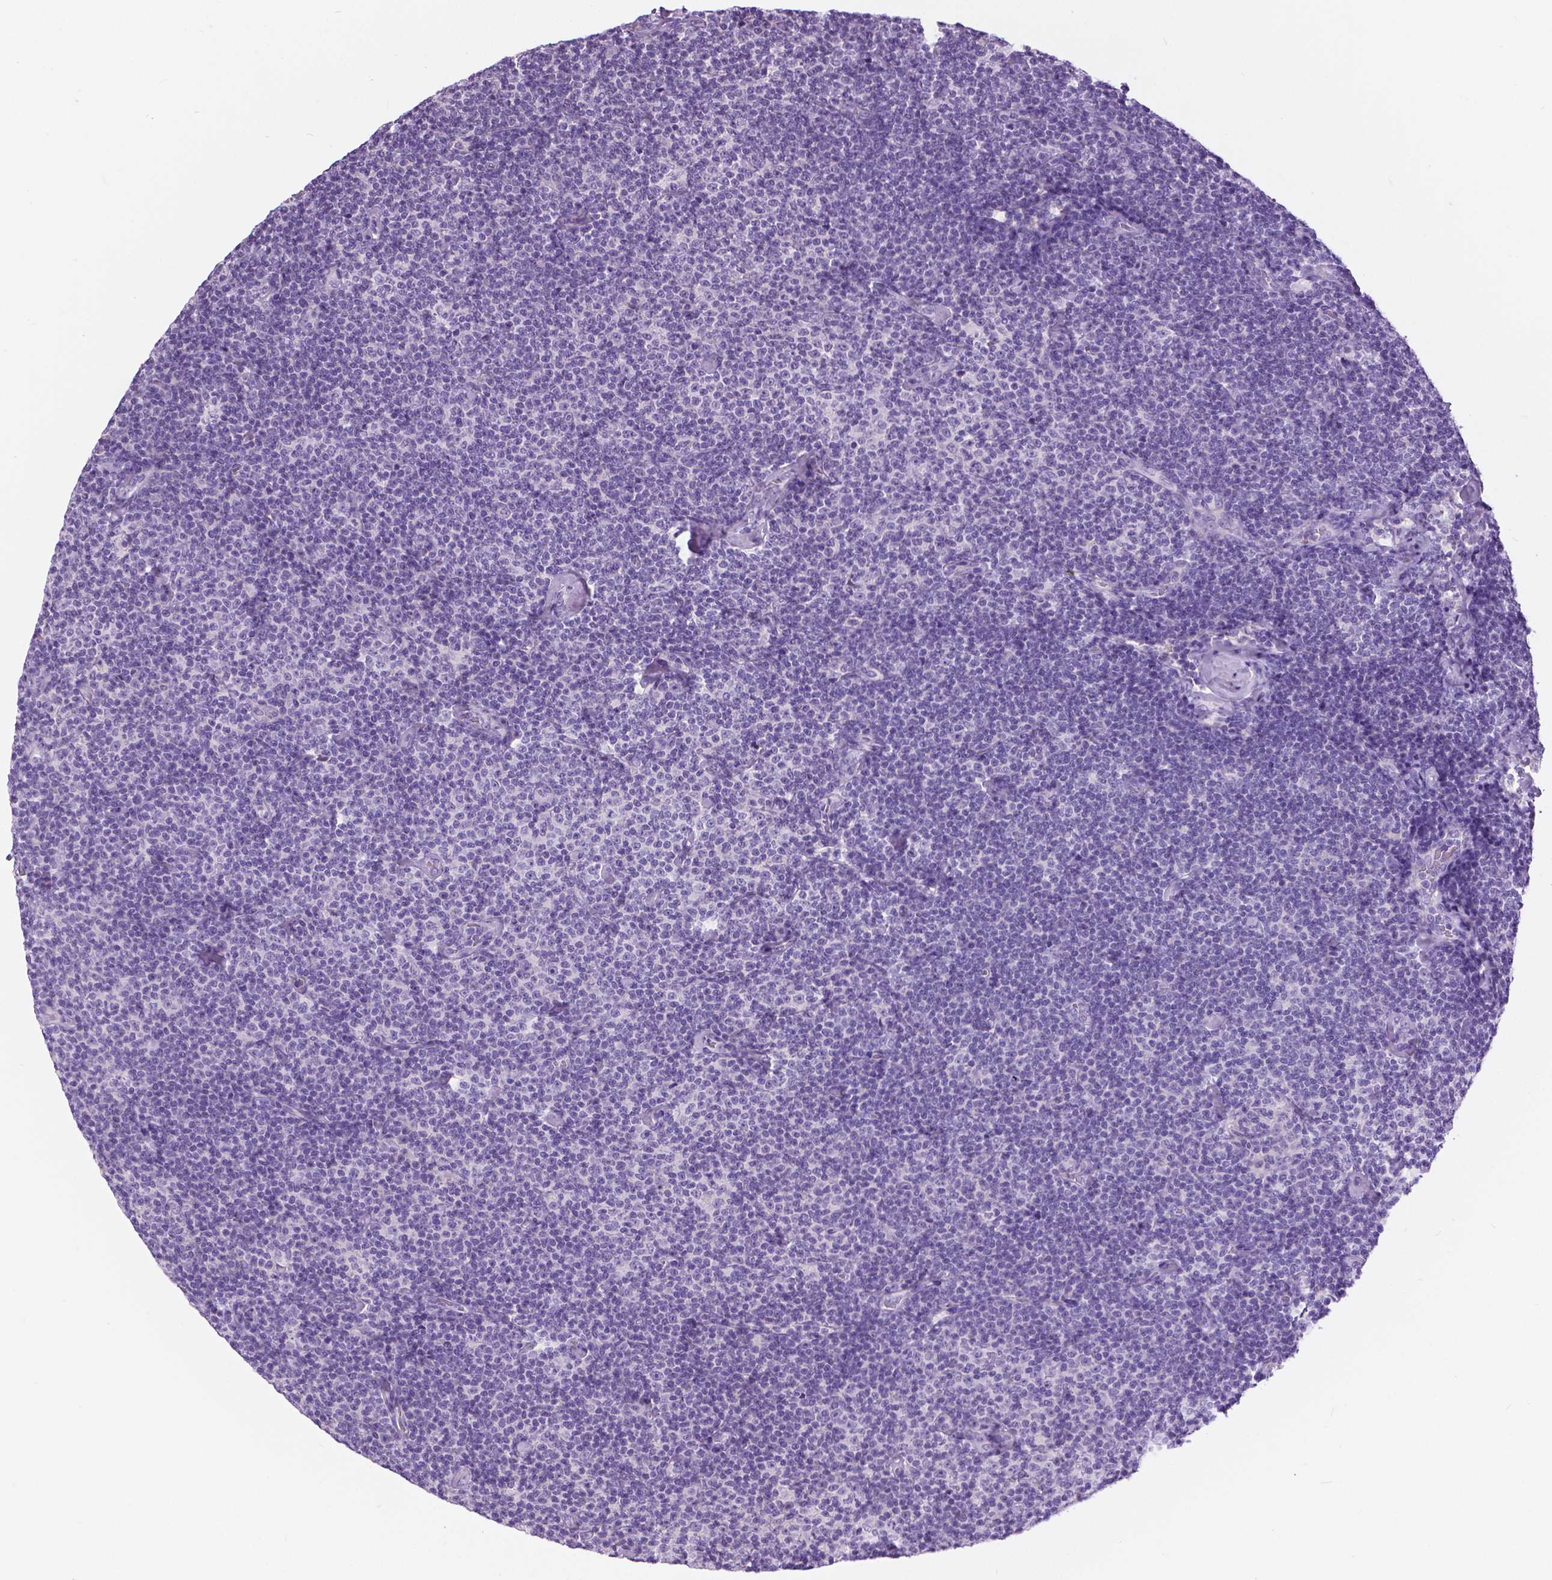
{"staining": {"intensity": "negative", "quantity": "none", "location": "none"}, "tissue": "lymphoma", "cell_type": "Tumor cells", "image_type": "cancer", "snomed": [{"axis": "morphology", "description": "Malignant lymphoma, non-Hodgkin's type, Low grade"}, {"axis": "topography", "description": "Lymph node"}], "caption": "This photomicrograph is of lymphoma stained with IHC to label a protein in brown with the nuclei are counter-stained blue. There is no positivity in tumor cells.", "gene": "TP53TG5", "patient": {"sex": "male", "age": 81}}